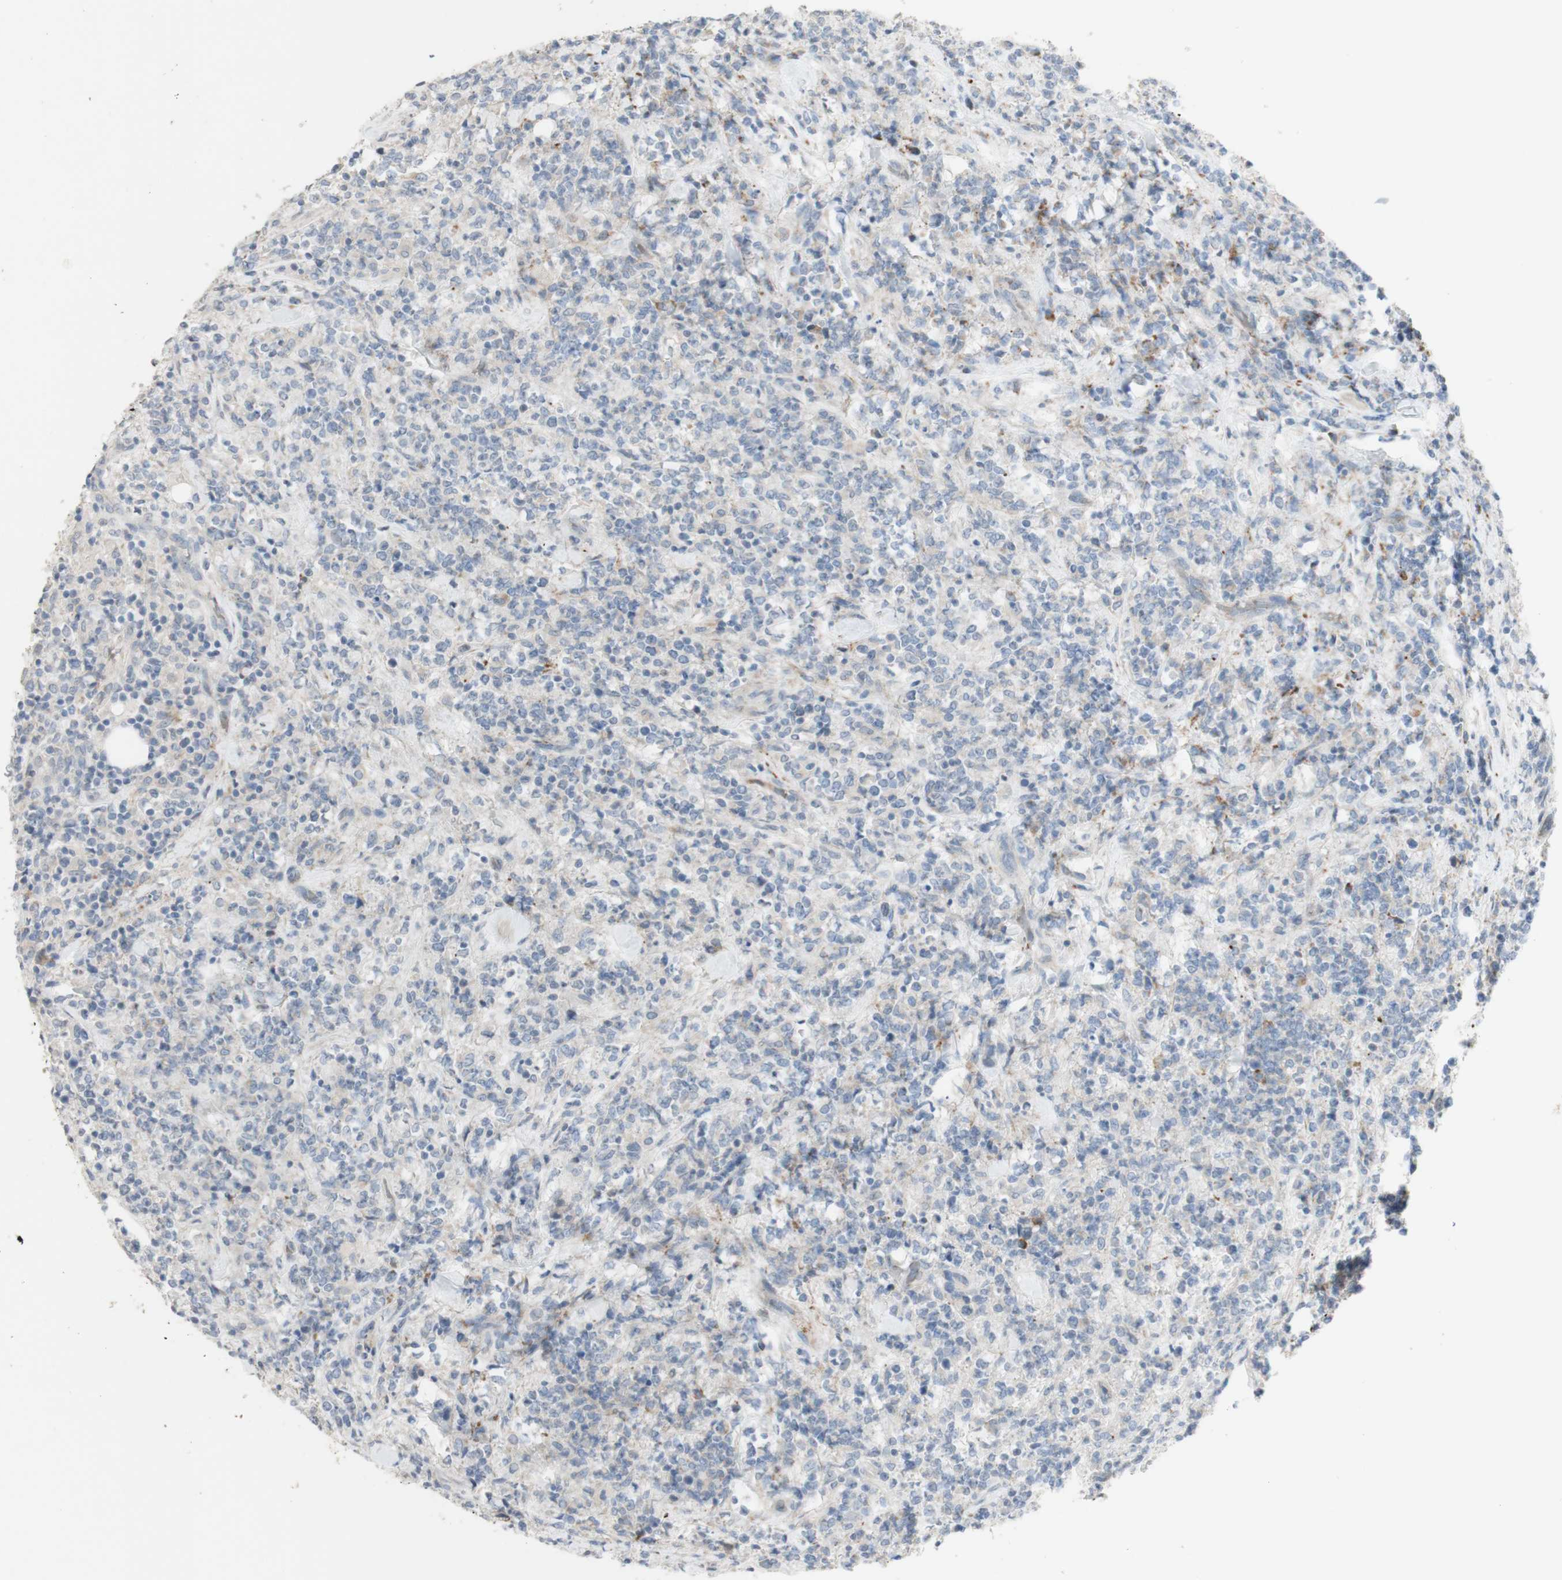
{"staining": {"intensity": "negative", "quantity": "none", "location": "none"}, "tissue": "lymphoma", "cell_type": "Tumor cells", "image_type": "cancer", "snomed": [{"axis": "morphology", "description": "Malignant lymphoma, non-Hodgkin's type, High grade"}, {"axis": "topography", "description": "Soft tissue"}], "caption": "A high-resolution histopathology image shows immunohistochemistry staining of high-grade malignant lymphoma, non-Hodgkin's type, which shows no significant positivity in tumor cells.", "gene": "MANEA", "patient": {"sex": "male", "age": 18}}